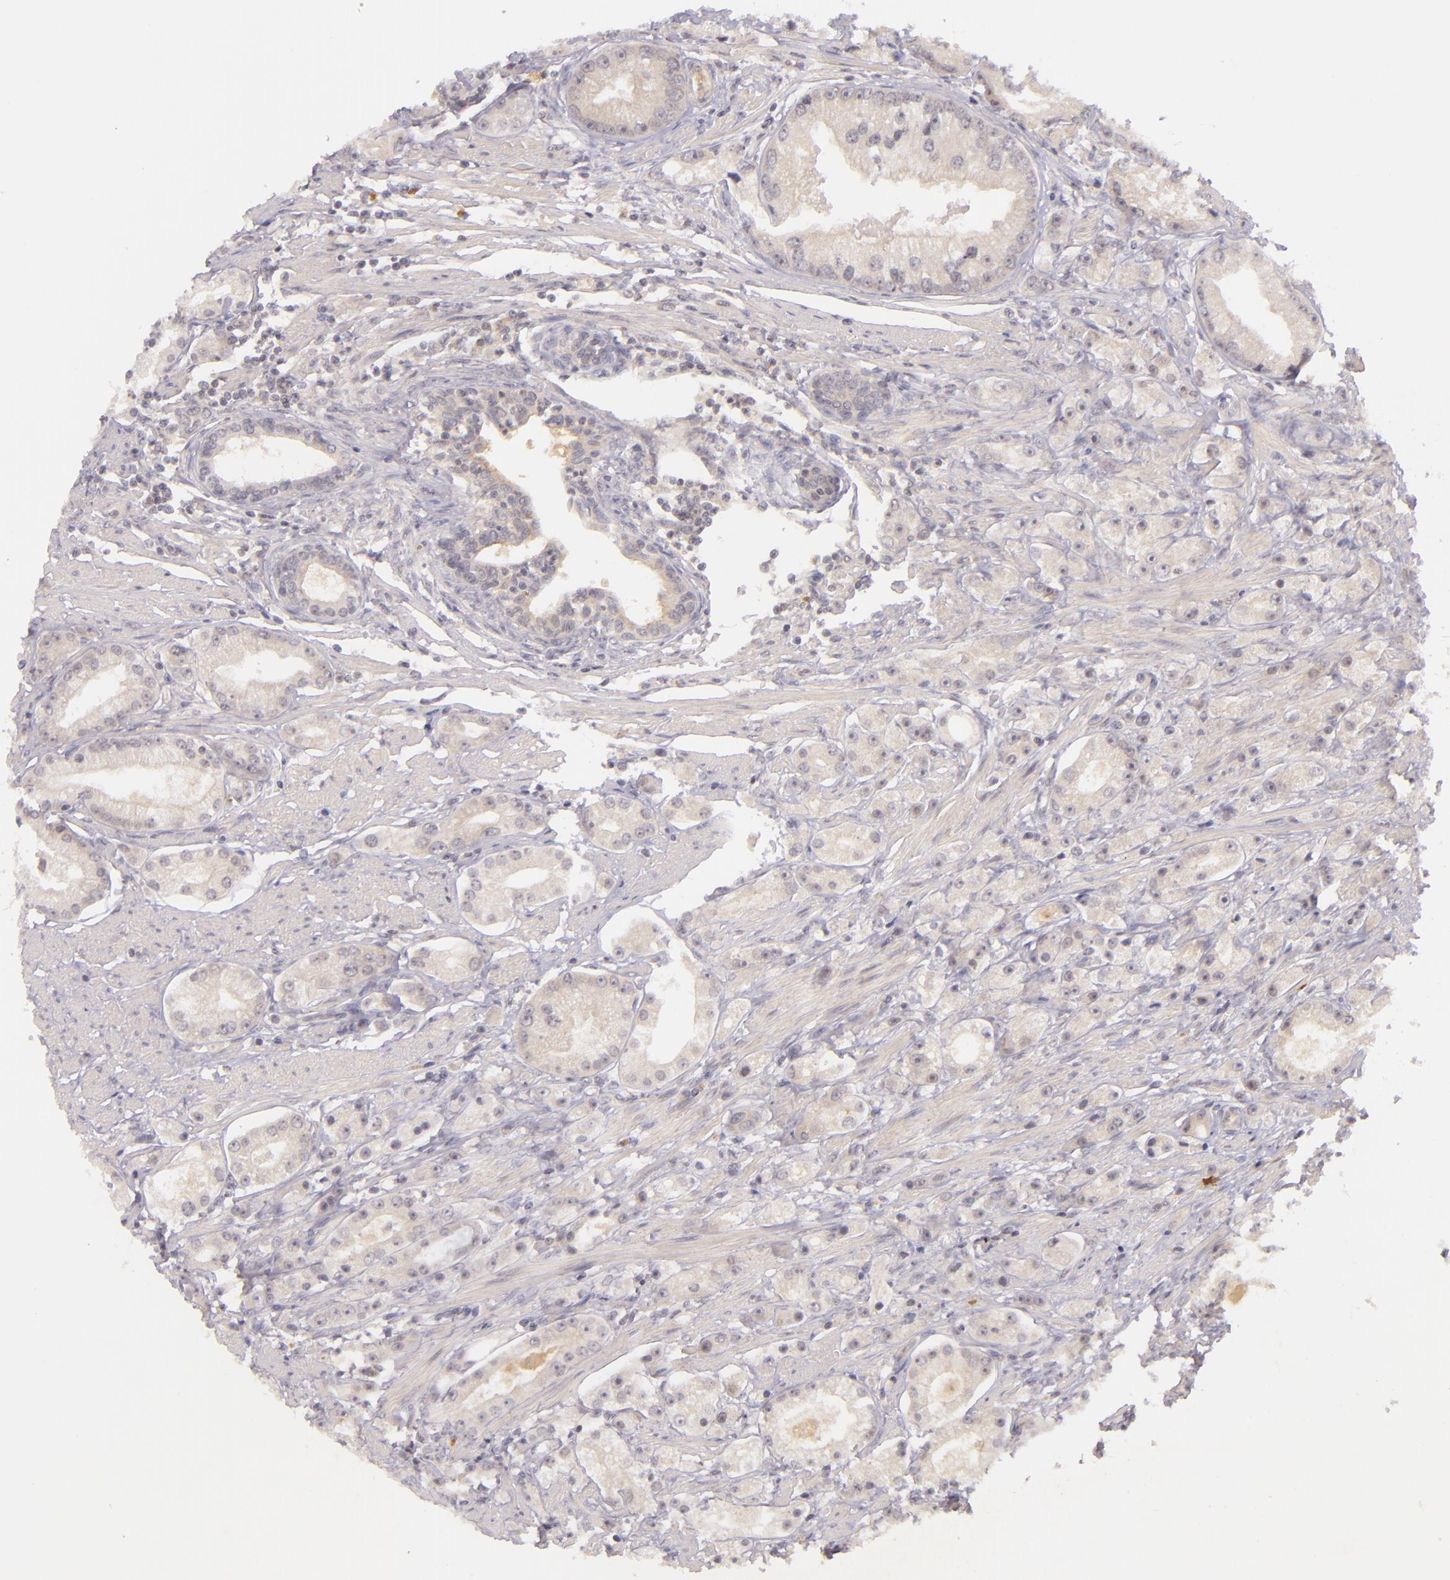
{"staining": {"intensity": "weak", "quantity": "25%-75%", "location": "cytoplasmic/membranous"}, "tissue": "prostate cancer", "cell_type": "Tumor cells", "image_type": "cancer", "snomed": [{"axis": "morphology", "description": "Adenocarcinoma, Medium grade"}, {"axis": "topography", "description": "Prostate"}], "caption": "Immunohistochemistry (IHC) histopathology image of neoplastic tissue: human prostate adenocarcinoma (medium-grade) stained using immunohistochemistry (IHC) demonstrates low levels of weak protein expression localized specifically in the cytoplasmic/membranous of tumor cells, appearing as a cytoplasmic/membranous brown color.", "gene": "CASP8", "patient": {"sex": "male", "age": 72}}